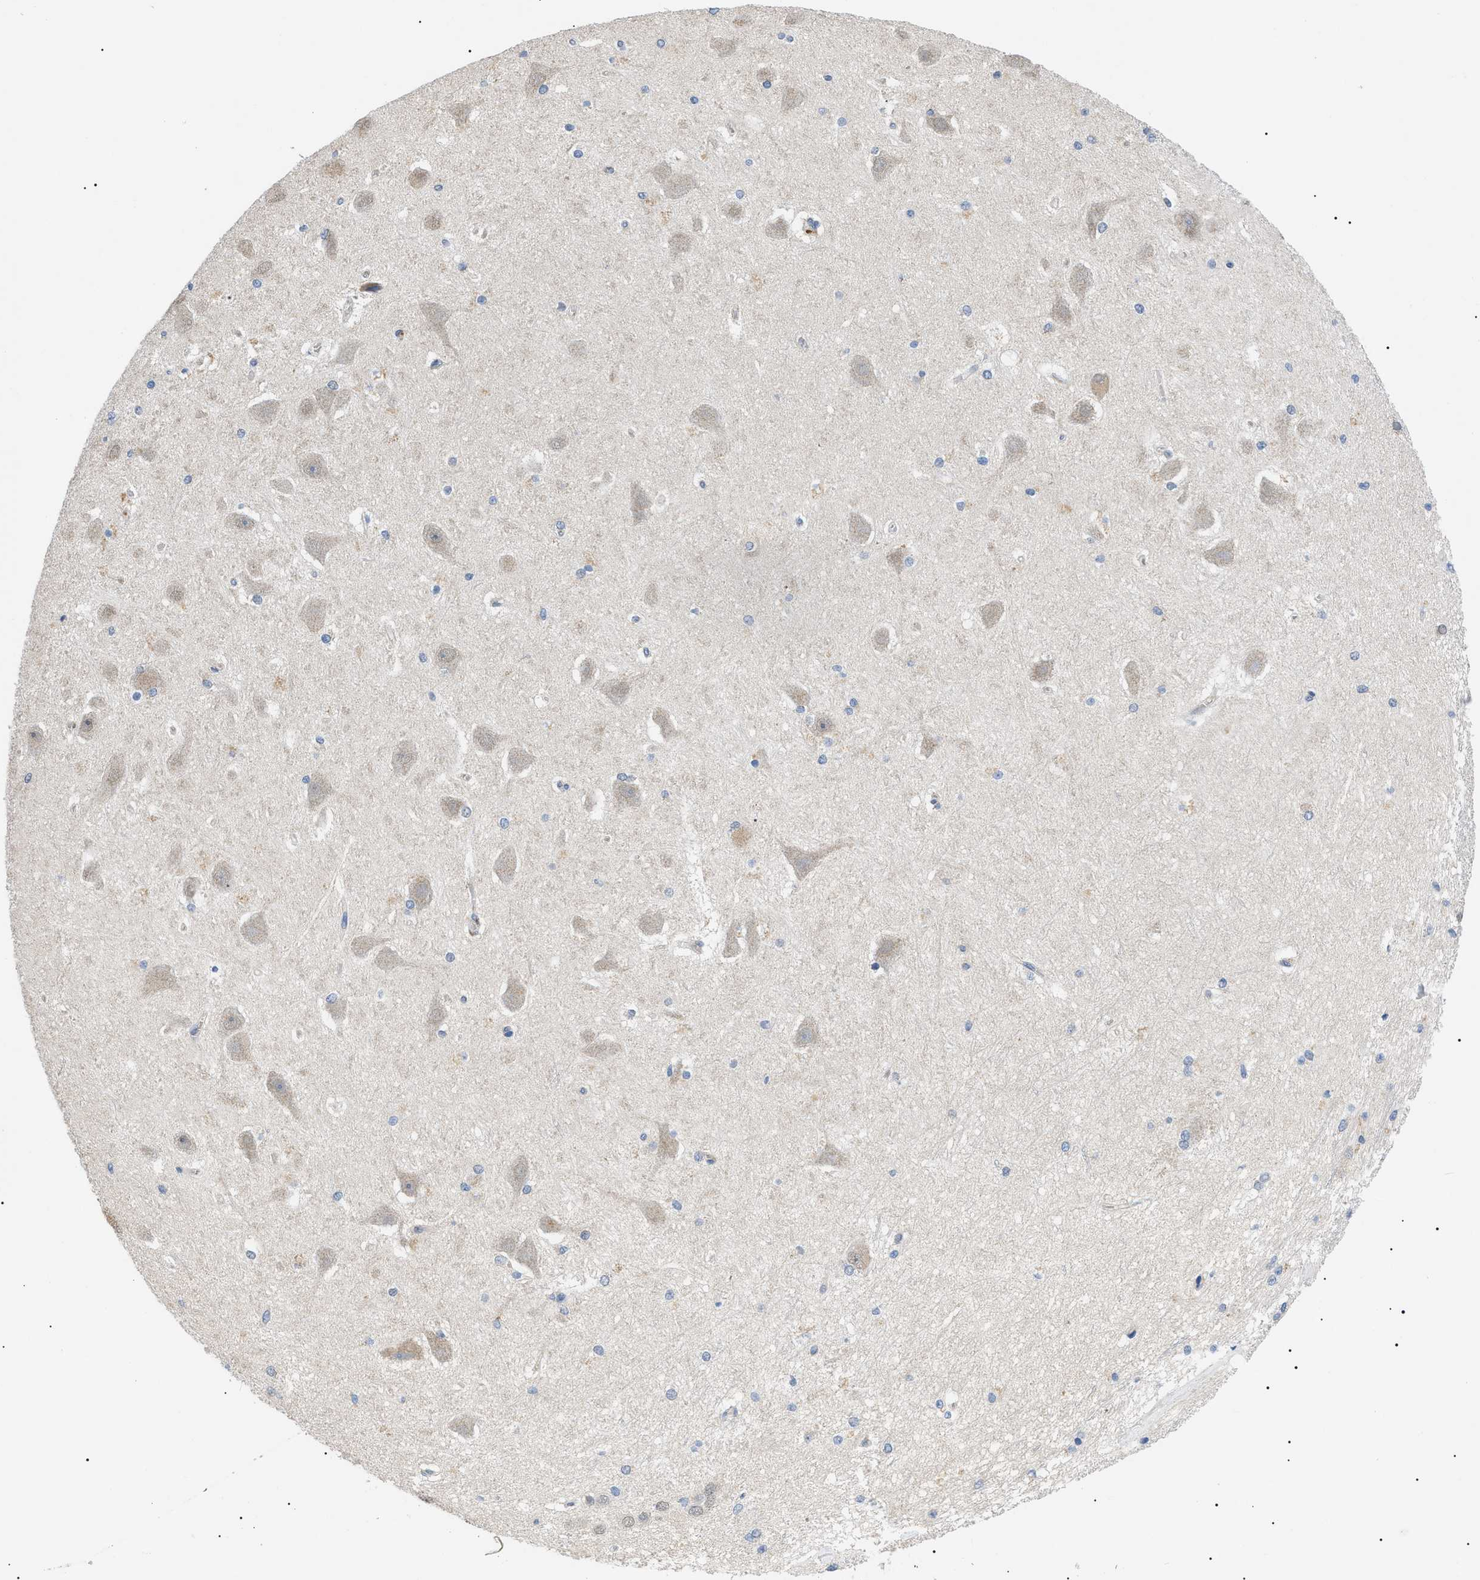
{"staining": {"intensity": "negative", "quantity": "none", "location": "none"}, "tissue": "hippocampus", "cell_type": "Glial cells", "image_type": "normal", "snomed": [{"axis": "morphology", "description": "Normal tissue, NOS"}, {"axis": "topography", "description": "Hippocampus"}], "caption": "Immunohistochemistry (IHC) histopathology image of benign hippocampus stained for a protein (brown), which reveals no staining in glial cells. The staining was performed using DAB (3,3'-diaminobenzidine) to visualize the protein expression in brown, while the nuclei were stained in blue with hematoxylin (Magnification: 20x).", "gene": "TOMM6", "patient": {"sex": "female", "age": 19}}